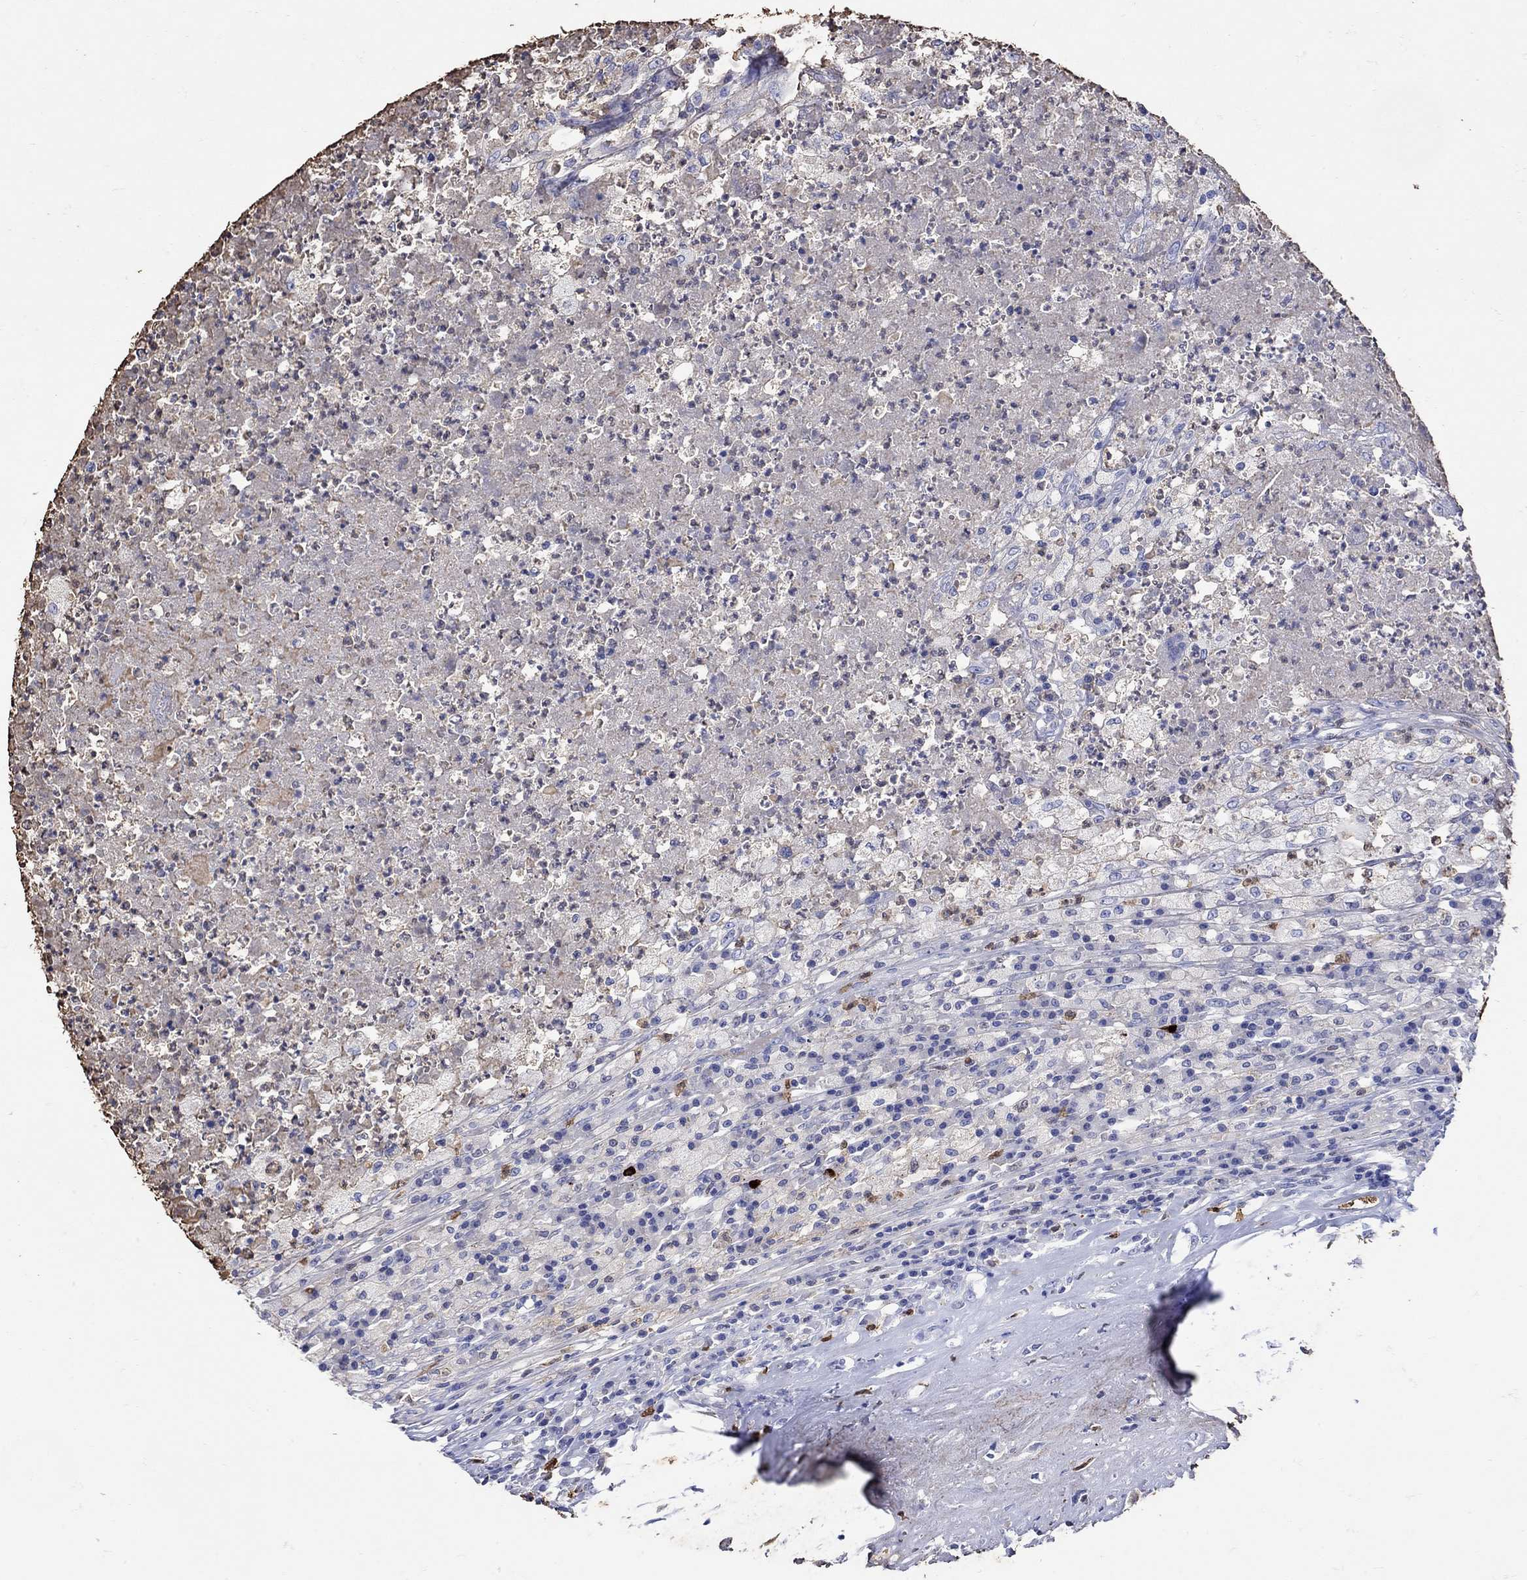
{"staining": {"intensity": "negative", "quantity": "none", "location": "none"}, "tissue": "testis cancer", "cell_type": "Tumor cells", "image_type": "cancer", "snomed": [{"axis": "morphology", "description": "Necrosis, NOS"}, {"axis": "morphology", "description": "Carcinoma, Embryonal, NOS"}, {"axis": "topography", "description": "Testis"}], "caption": "The histopathology image demonstrates no staining of tumor cells in testis embryonal carcinoma.", "gene": "LINGO3", "patient": {"sex": "male", "age": 19}}